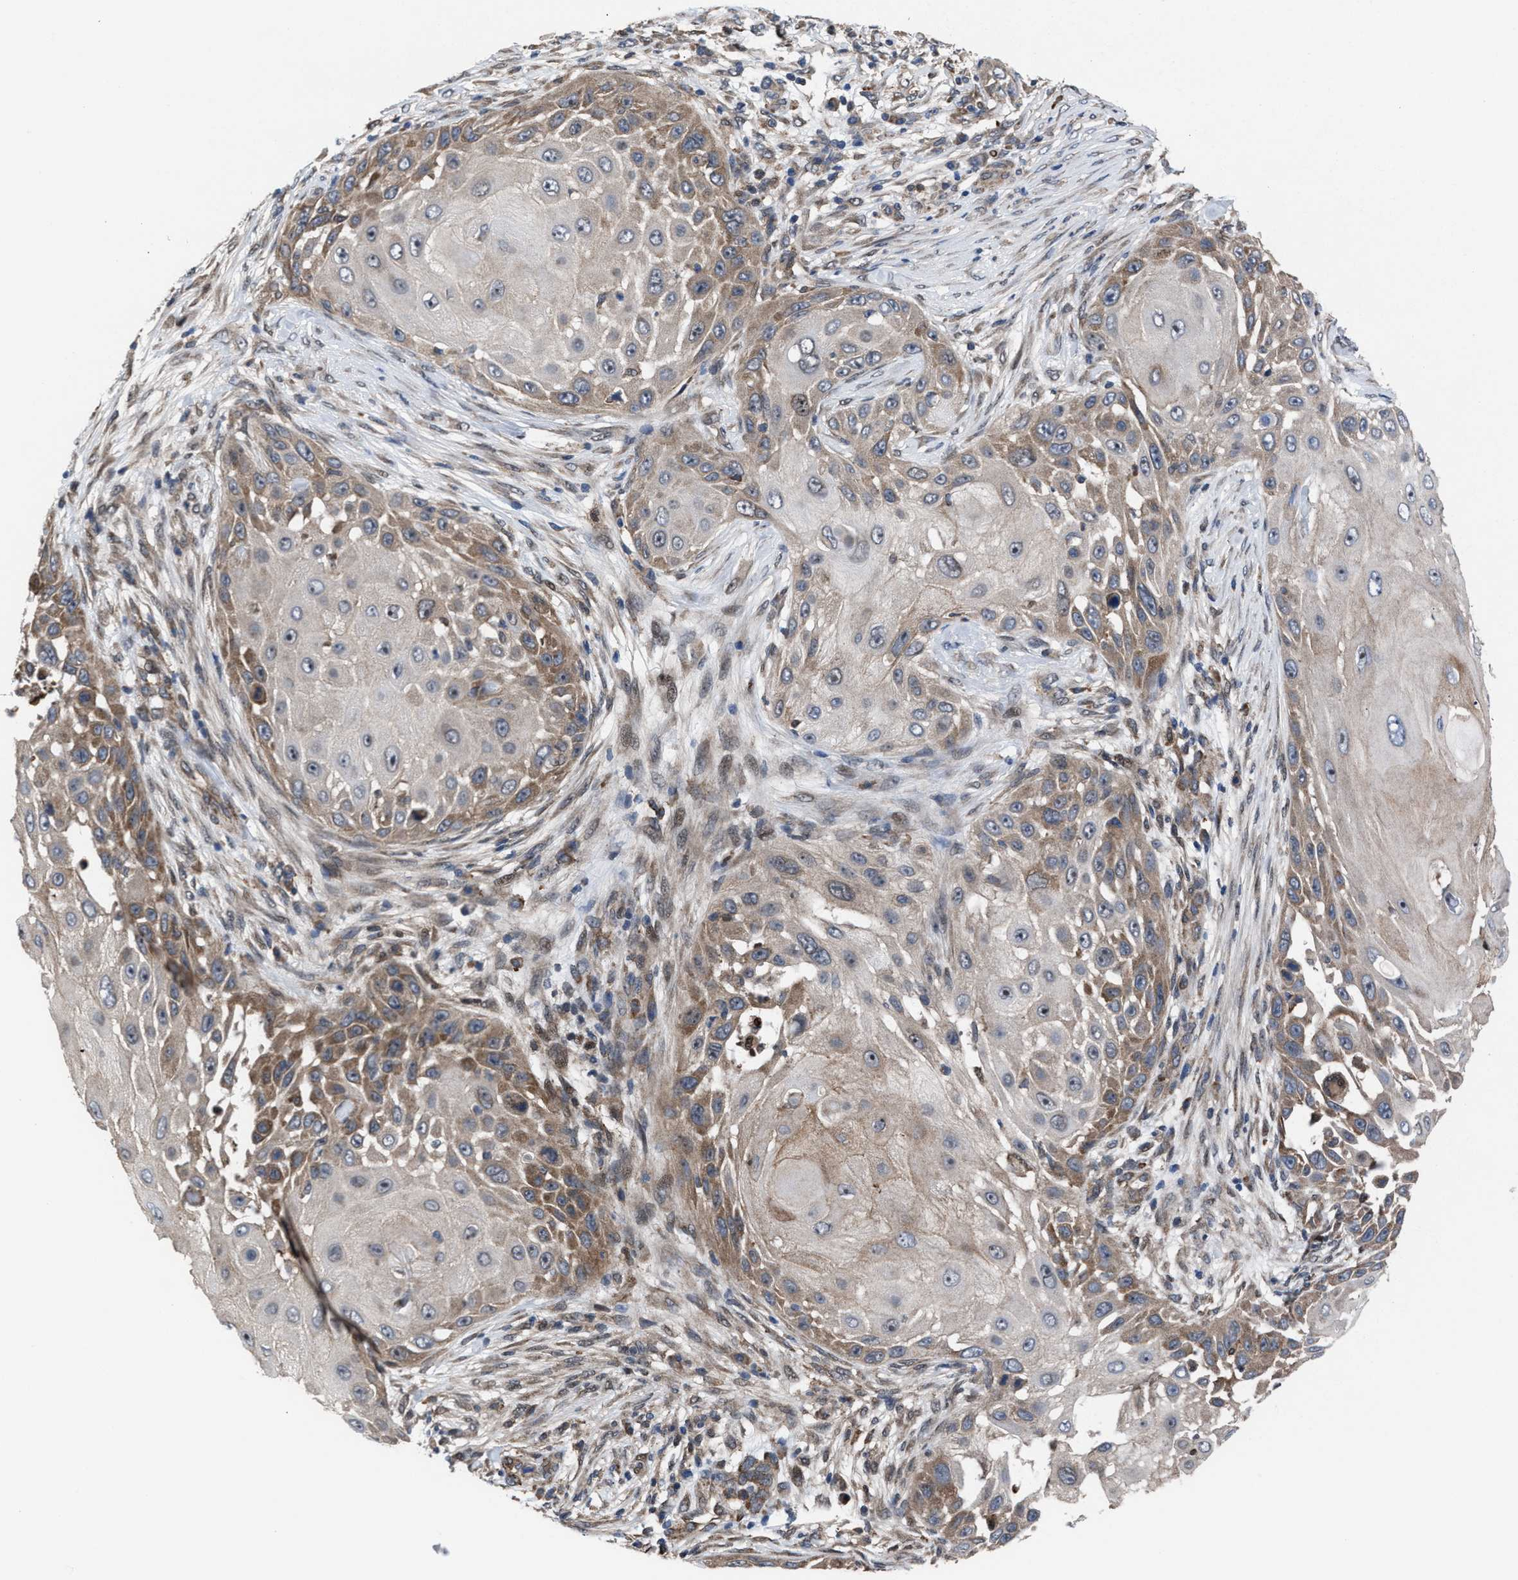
{"staining": {"intensity": "moderate", "quantity": "25%-75%", "location": "cytoplasmic/membranous"}, "tissue": "skin cancer", "cell_type": "Tumor cells", "image_type": "cancer", "snomed": [{"axis": "morphology", "description": "Squamous cell carcinoma, NOS"}, {"axis": "topography", "description": "Skin"}], "caption": "Immunohistochemistry photomicrograph of human squamous cell carcinoma (skin) stained for a protein (brown), which demonstrates medium levels of moderate cytoplasmic/membranous staining in approximately 25%-75% of tumor cells.", "gene": "TP53BP2", "patient": {"sex": "female", "age": 44}}